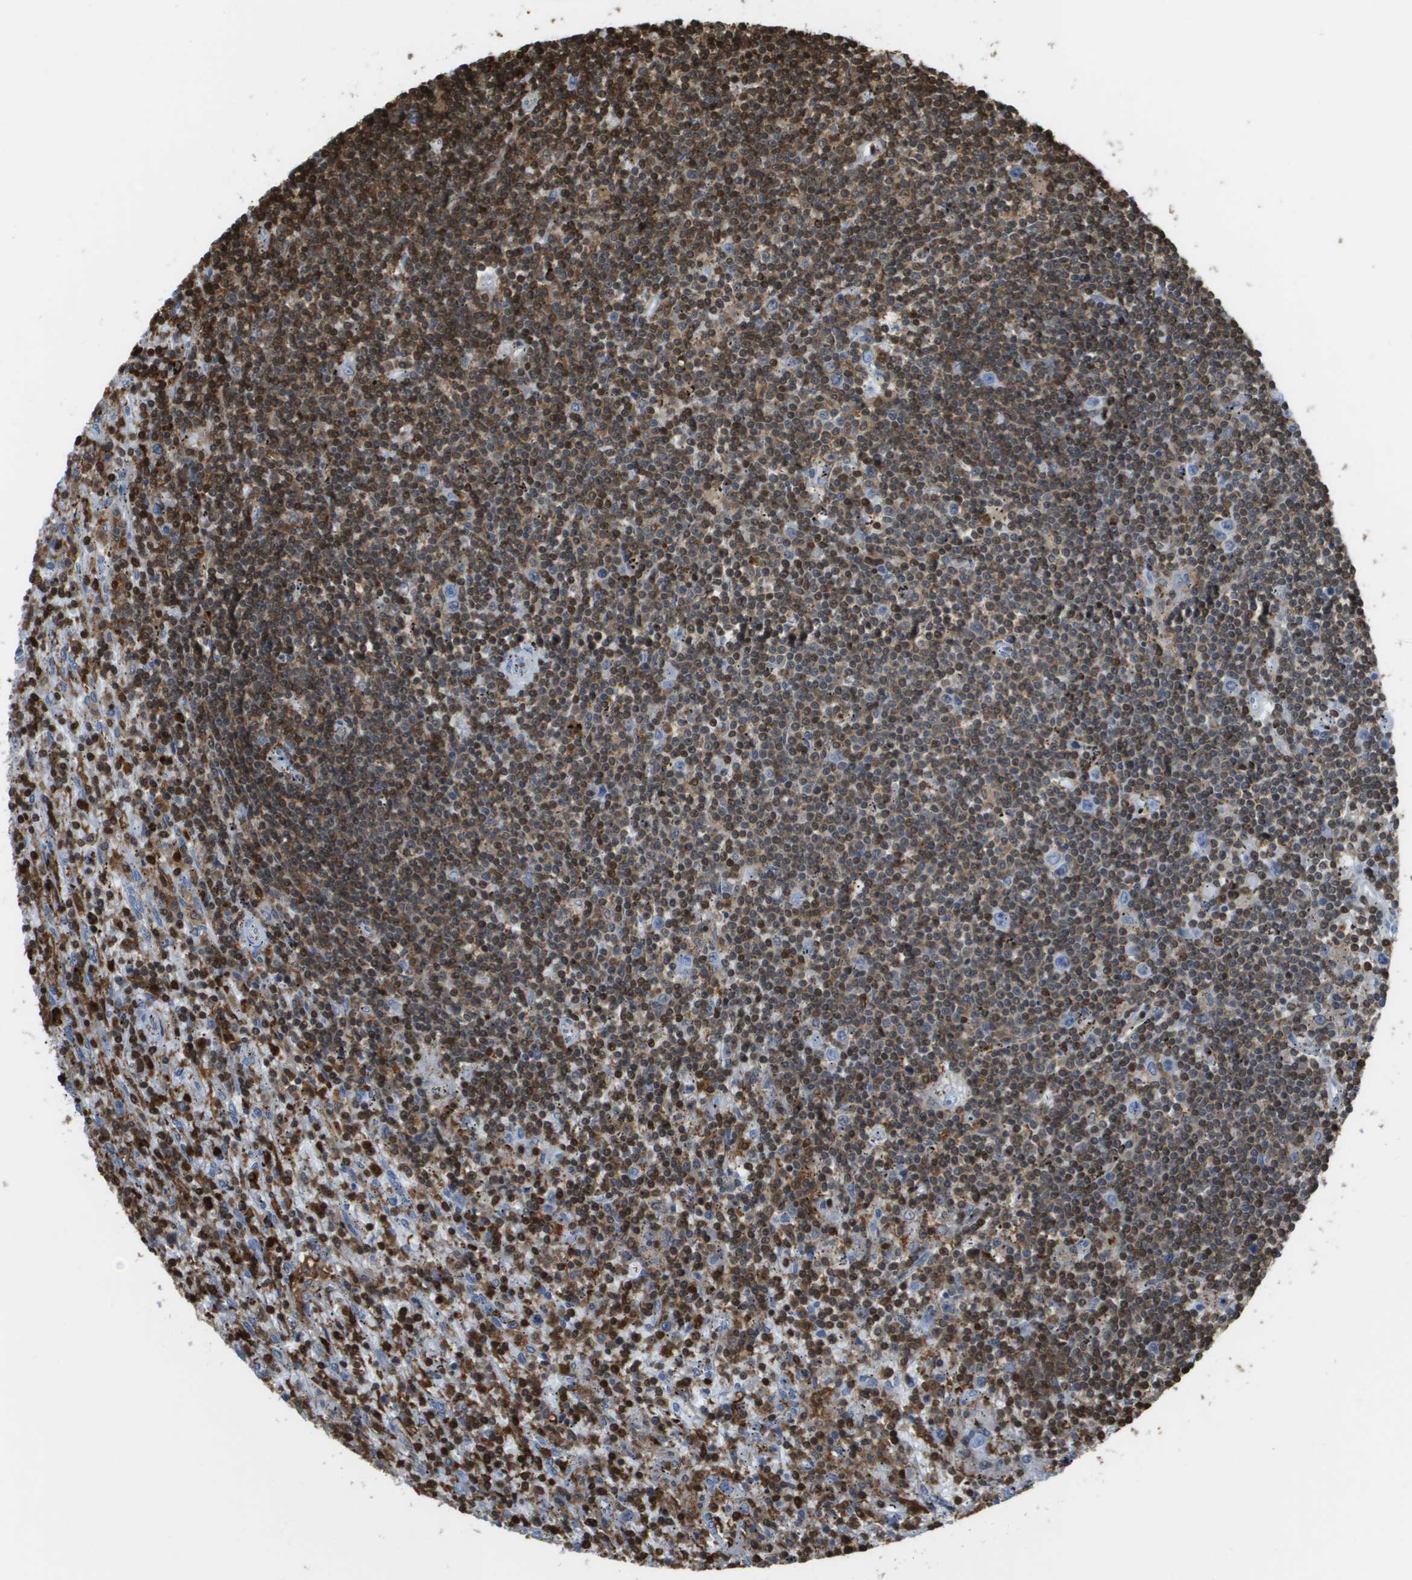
{"staining": {"intensity": "moderate", "quantity": "25%-75%", "location": "cytoplasmic/membranous"}, "tissue": "lymphoma", "cell_type": "Tumor cells", "image_type": "cancer", "snomed": [{"axis": "morphology", "description": "Malignant lymphoma, non-Hodgkin's type, Low grade"}, {"axis": "topography", "description": "Spleen"}], "caption": "Protein staining demonstrates moderate cytoplasmic/membranous positivity in about 25%-75% of tumor cells in malignant lymphoma, non-Hodgkin's type (low-grade).", "gene": "DOCK5", "patient": {"sex": "male", "age": 76}}